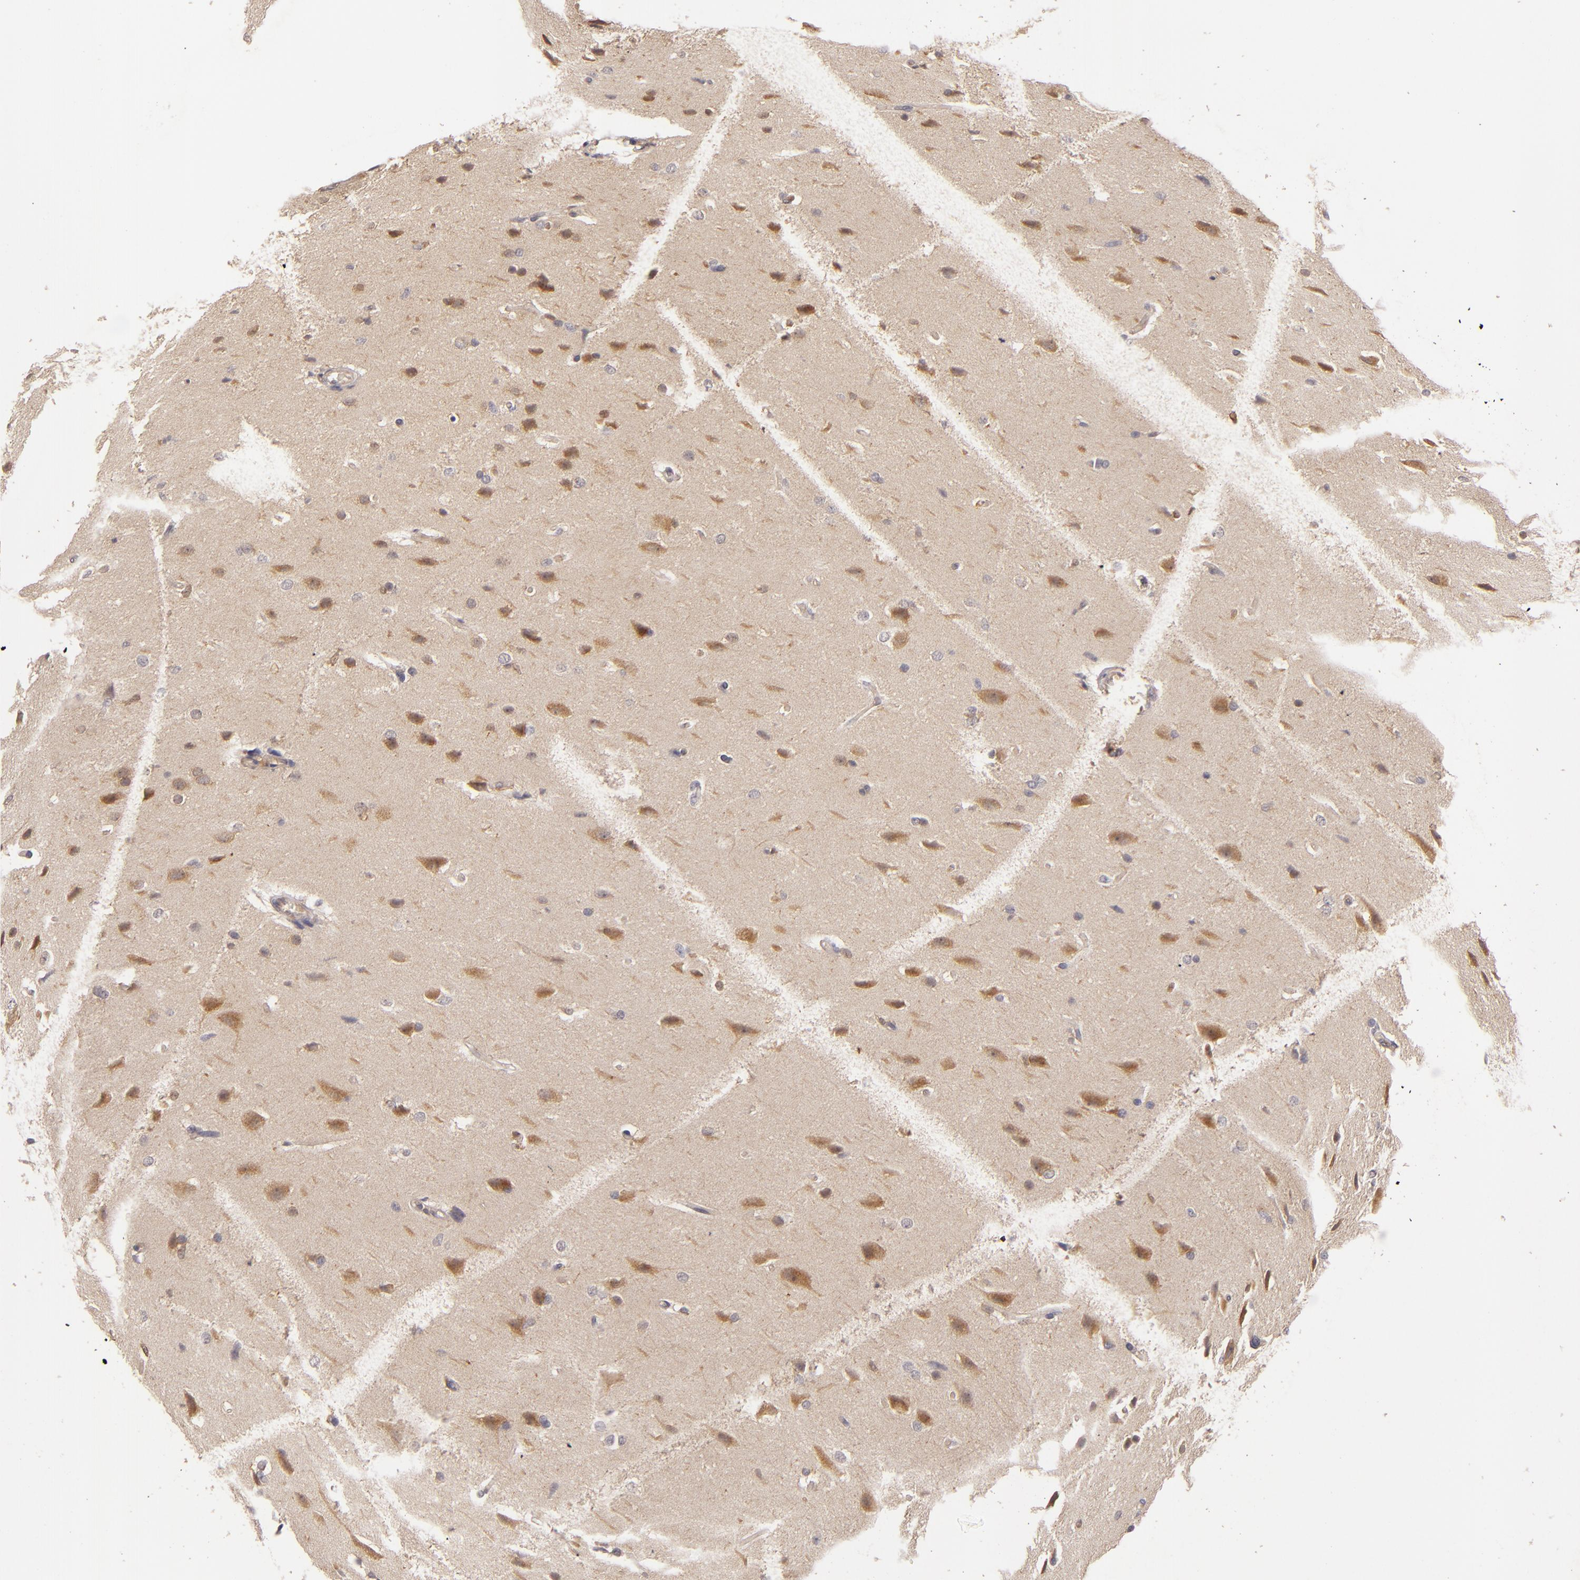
{"staining": {"intensity": "moderate", "quantity": ">75%", "location": "cytoplasmic/membranous"}, "tissue": "glioma", "cell_type": "Tumor cells", "image_type": "cancer", "snomed": [{"axis": "morphology", "description": "Glioma, malignant, High grade"}, {"axis": "topography", "description": "Brain"}], "caption": "This histopathology image displays IHC staining of human glioma, with medium moderate cytoplasmic/membranous staining in approximately >75% of tumor cells.", "gene": "PRKCD", "patient": {"sex": "male", "age": 68}}